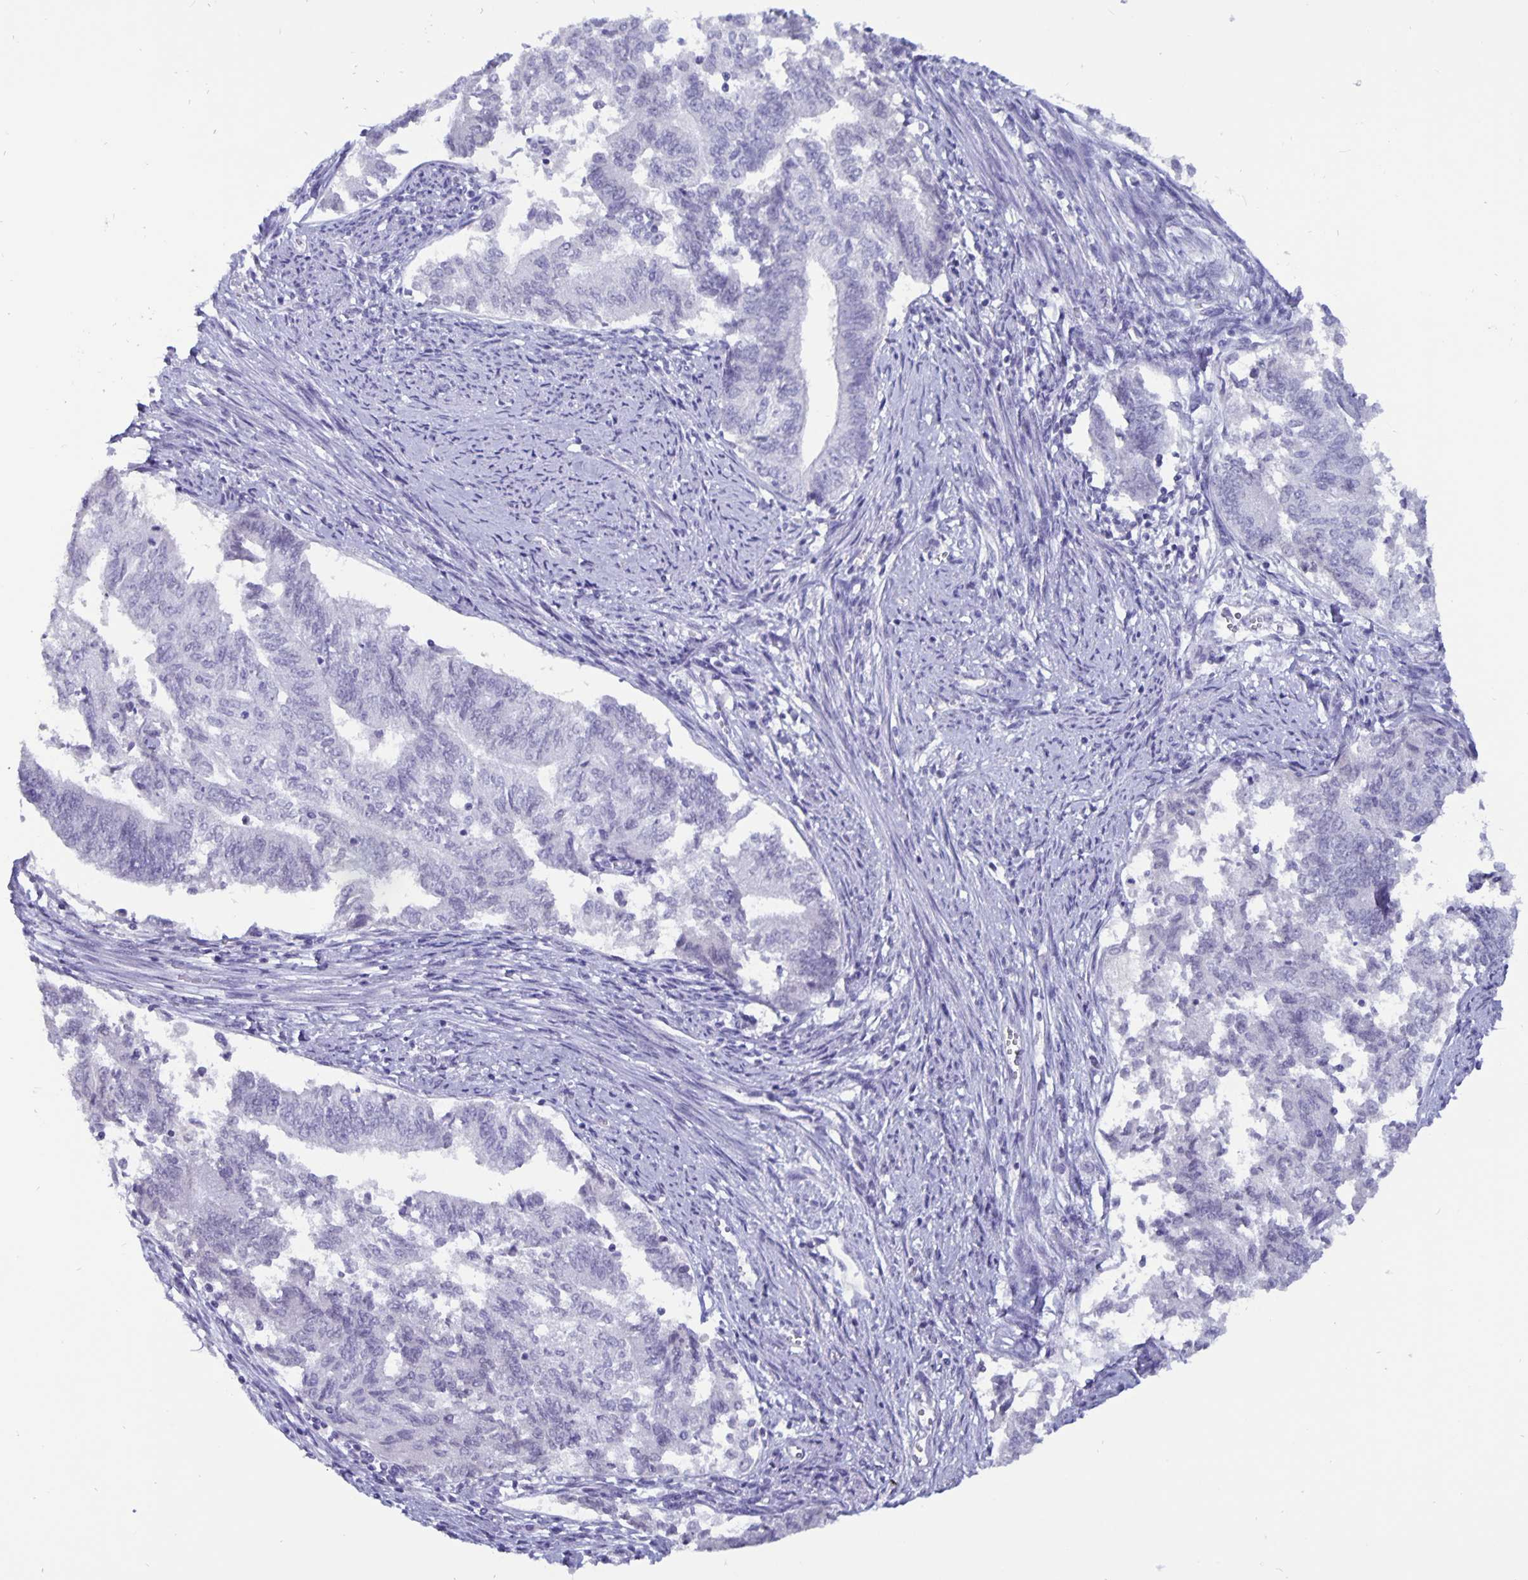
{"staining": {"intensity": "negative", "quantity": "none", "location": "none"}, "tissue": "endometrial cancer", "cell_type": "Tumor cells", "image_type": "cancer", "snomed": [{"axis": "morphology", "description": "Adenocarcinoma, NOS"}, {"axis": "topography", "description": "Endometrium"}], "caption": "Protein analysis of endometrial cancer (adenocarcinoma) demonstrates no significant staining in tumor cells.", "gene": "BPIFA3", "patient": {"sex": "female", "age": 65}}